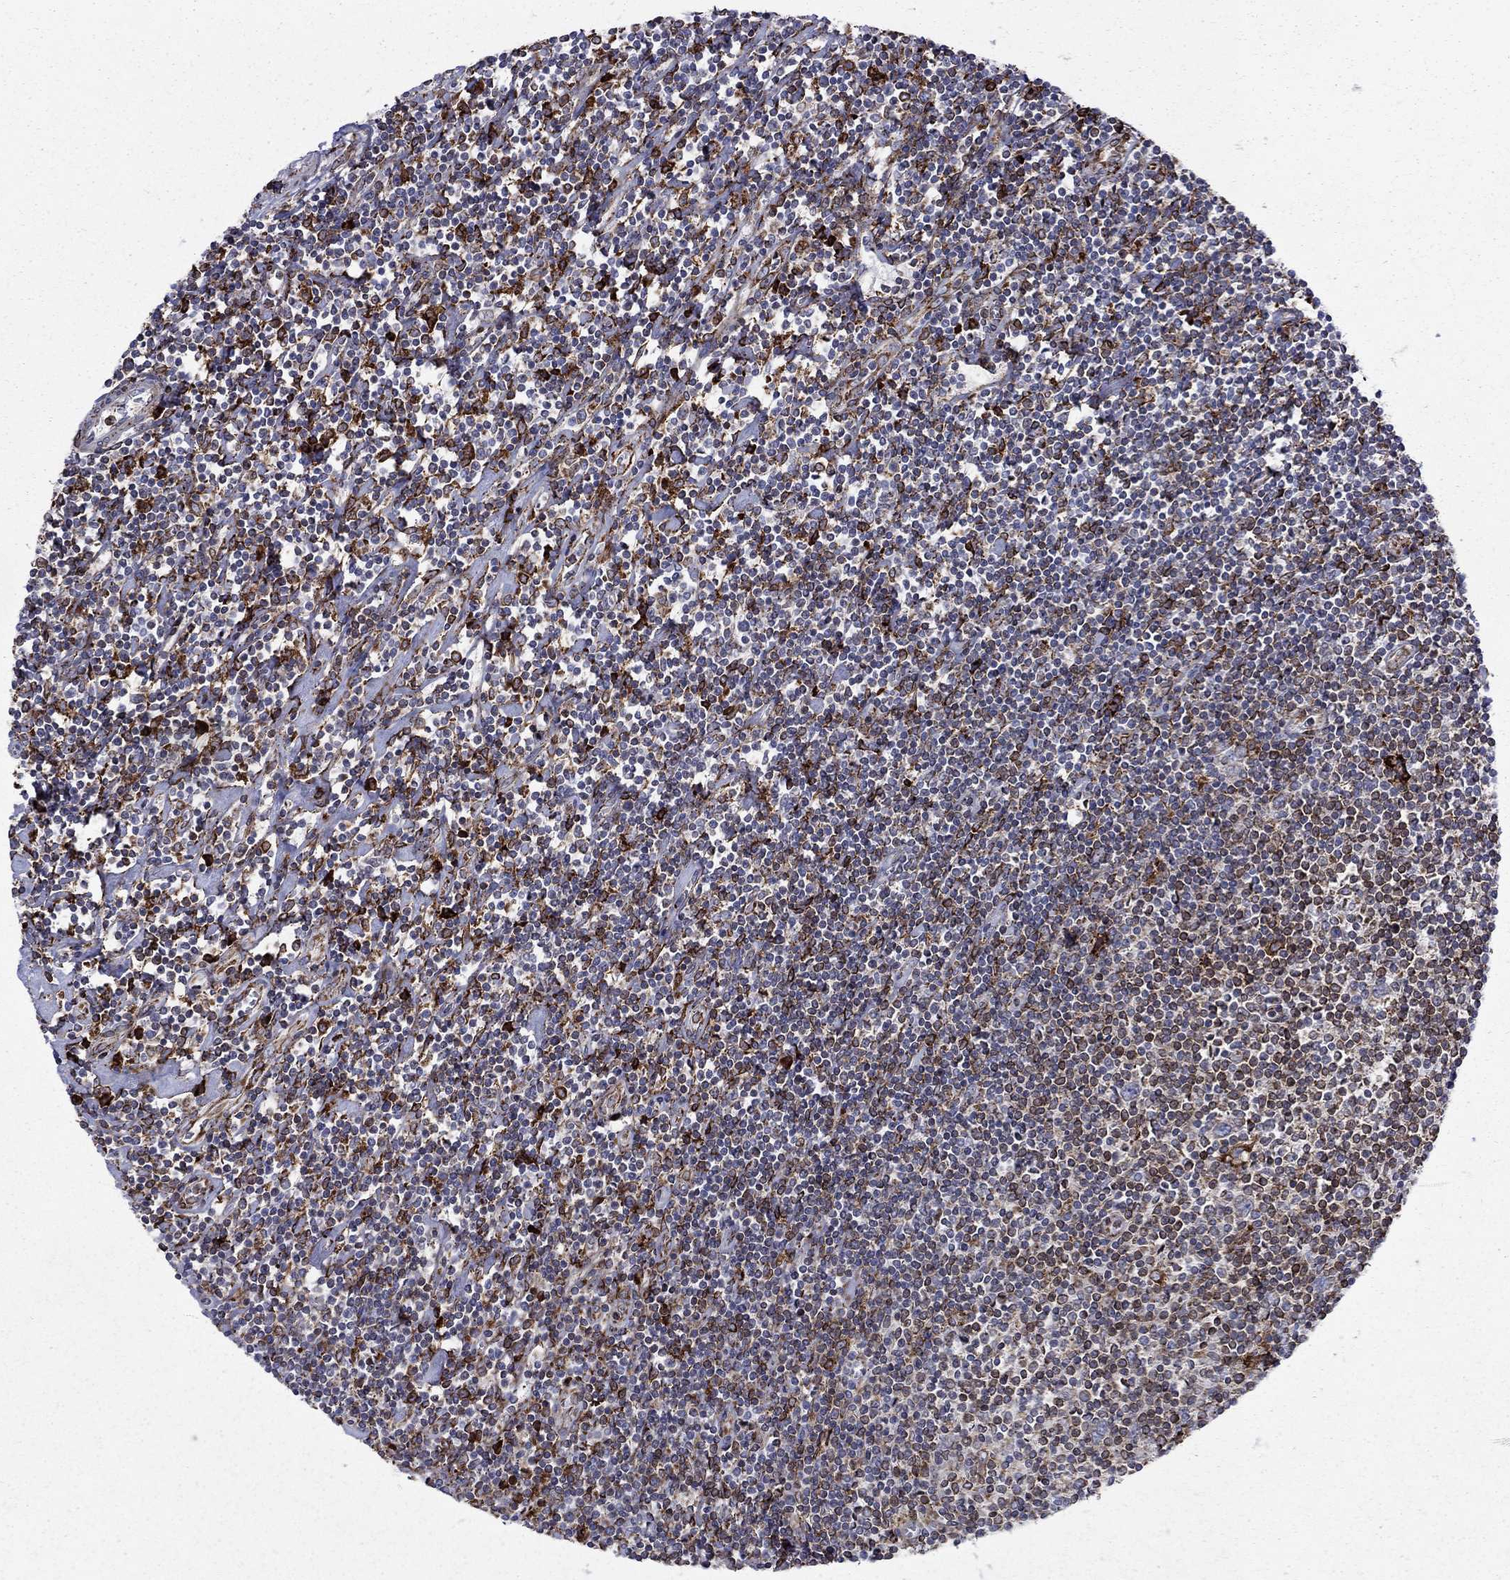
{"staining": {"intensity": "moderate", "quantity": "25%-75%", "location": "cytoplasmic/membranous"}, "tissue": "lymphoma", "cell_type": "Tumor cells", "image_type": "cancer", "snomed": [{"axis": "morphology", "description": "Hodgkin's disease, NOS"}, {"axis": "topography", "description": "Lymph node"}], "caption": "A high-resolution photomicrograph shows immunohistochemistry (IHC) staining of Hodgkin's disease, which demonstrates moderate cytoplasmic/membranous staining in about 25%-75% of tumor cells.", "gene": "CAB39L", "patient": {"sex": "male", "age": 40}}